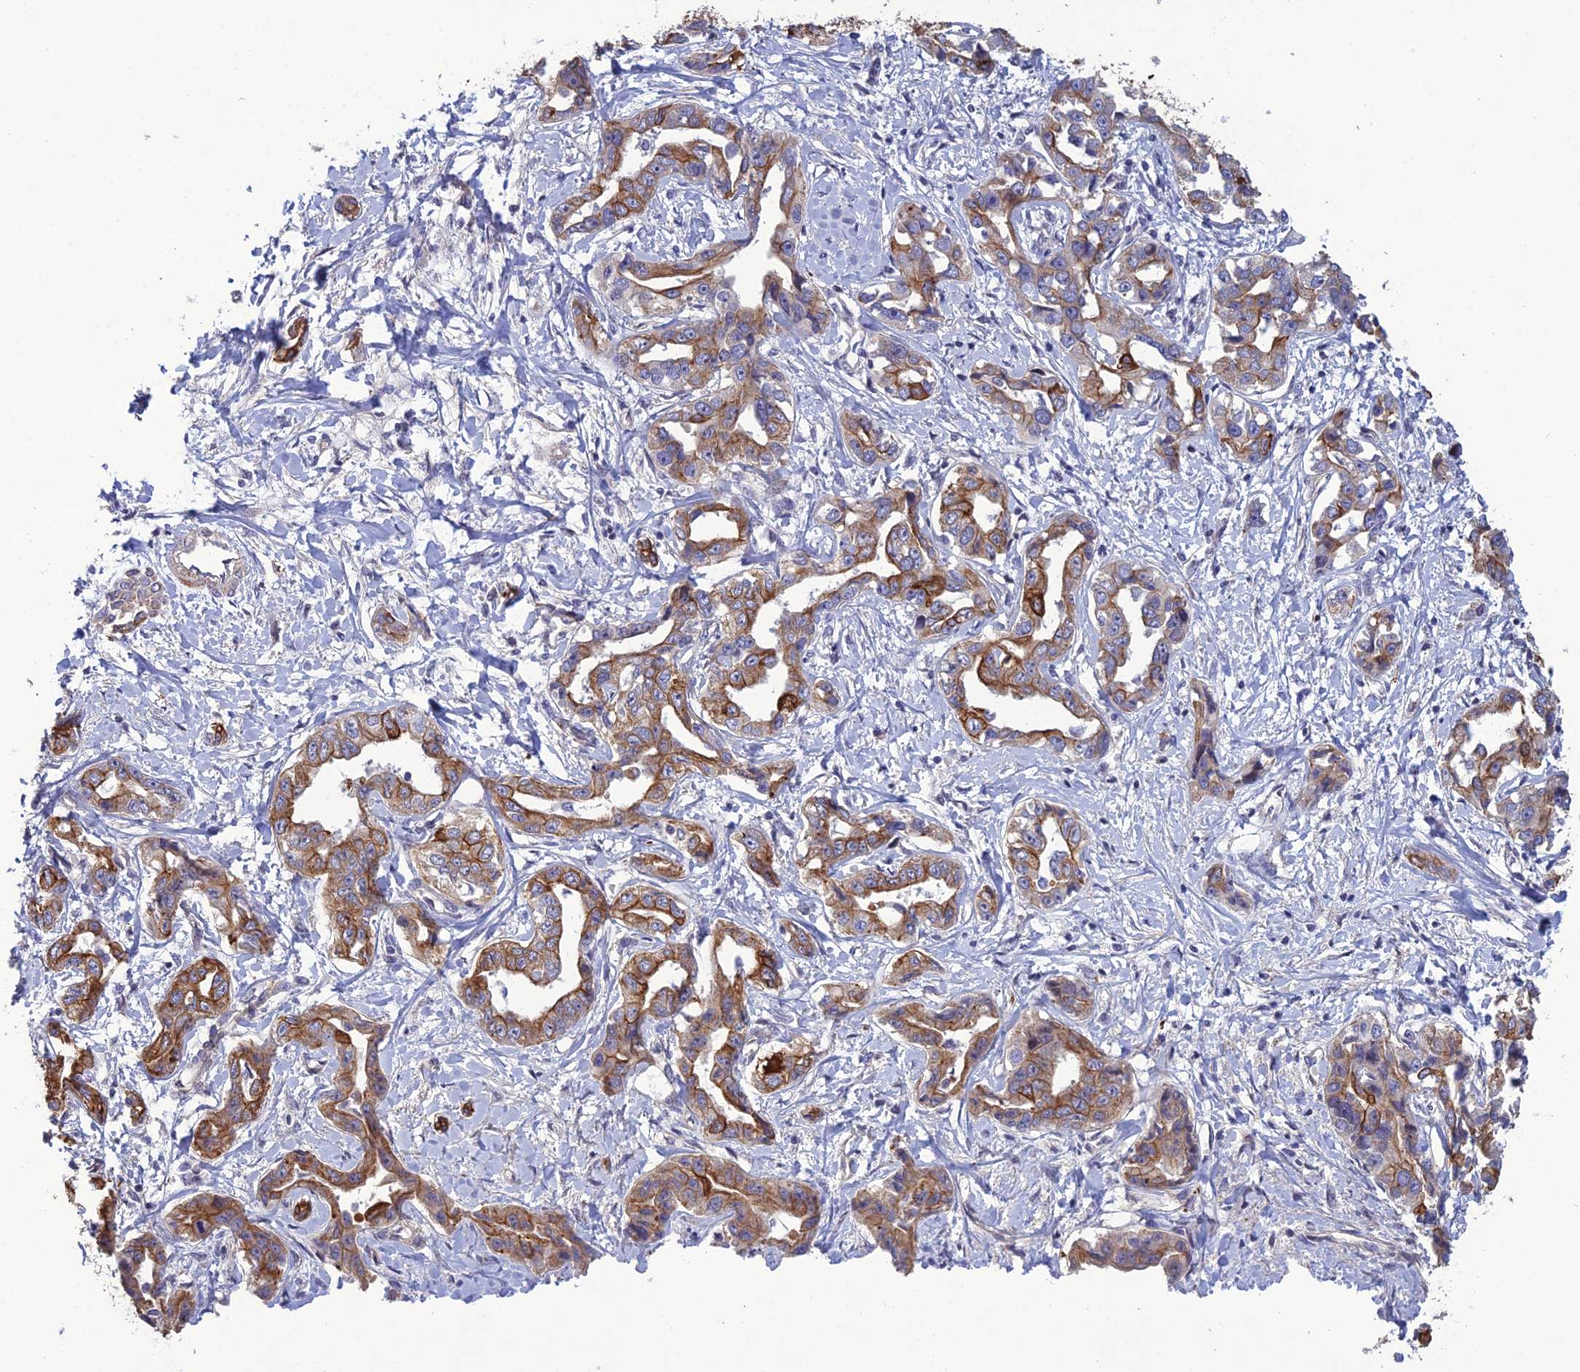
{"staining": {"intensity": "moderate", "quantity": ">75%", "location": "cytoplasmic/membranous"}, "tissue": "liver cancer", "cell_type": "Tumor cells", "image_type": "cancer", "snomed": [{"axis": "morphology", "description": "Cholangiocarcinoma"}, {"axis": "topography", "description": "Liver"}], "caption": "High-magnification brightfield microscopy of liver cancer stained with DAB (3,3'-diaminobenzidine) (brown) and counterstained with hematoxylin (blue). tumor cells exhibit moderate cytoplasmic/membranous expression is seen in approximately>75% of cells.", "gene": "LZTS2", "patient": {"sex": "male", "age": 59}}